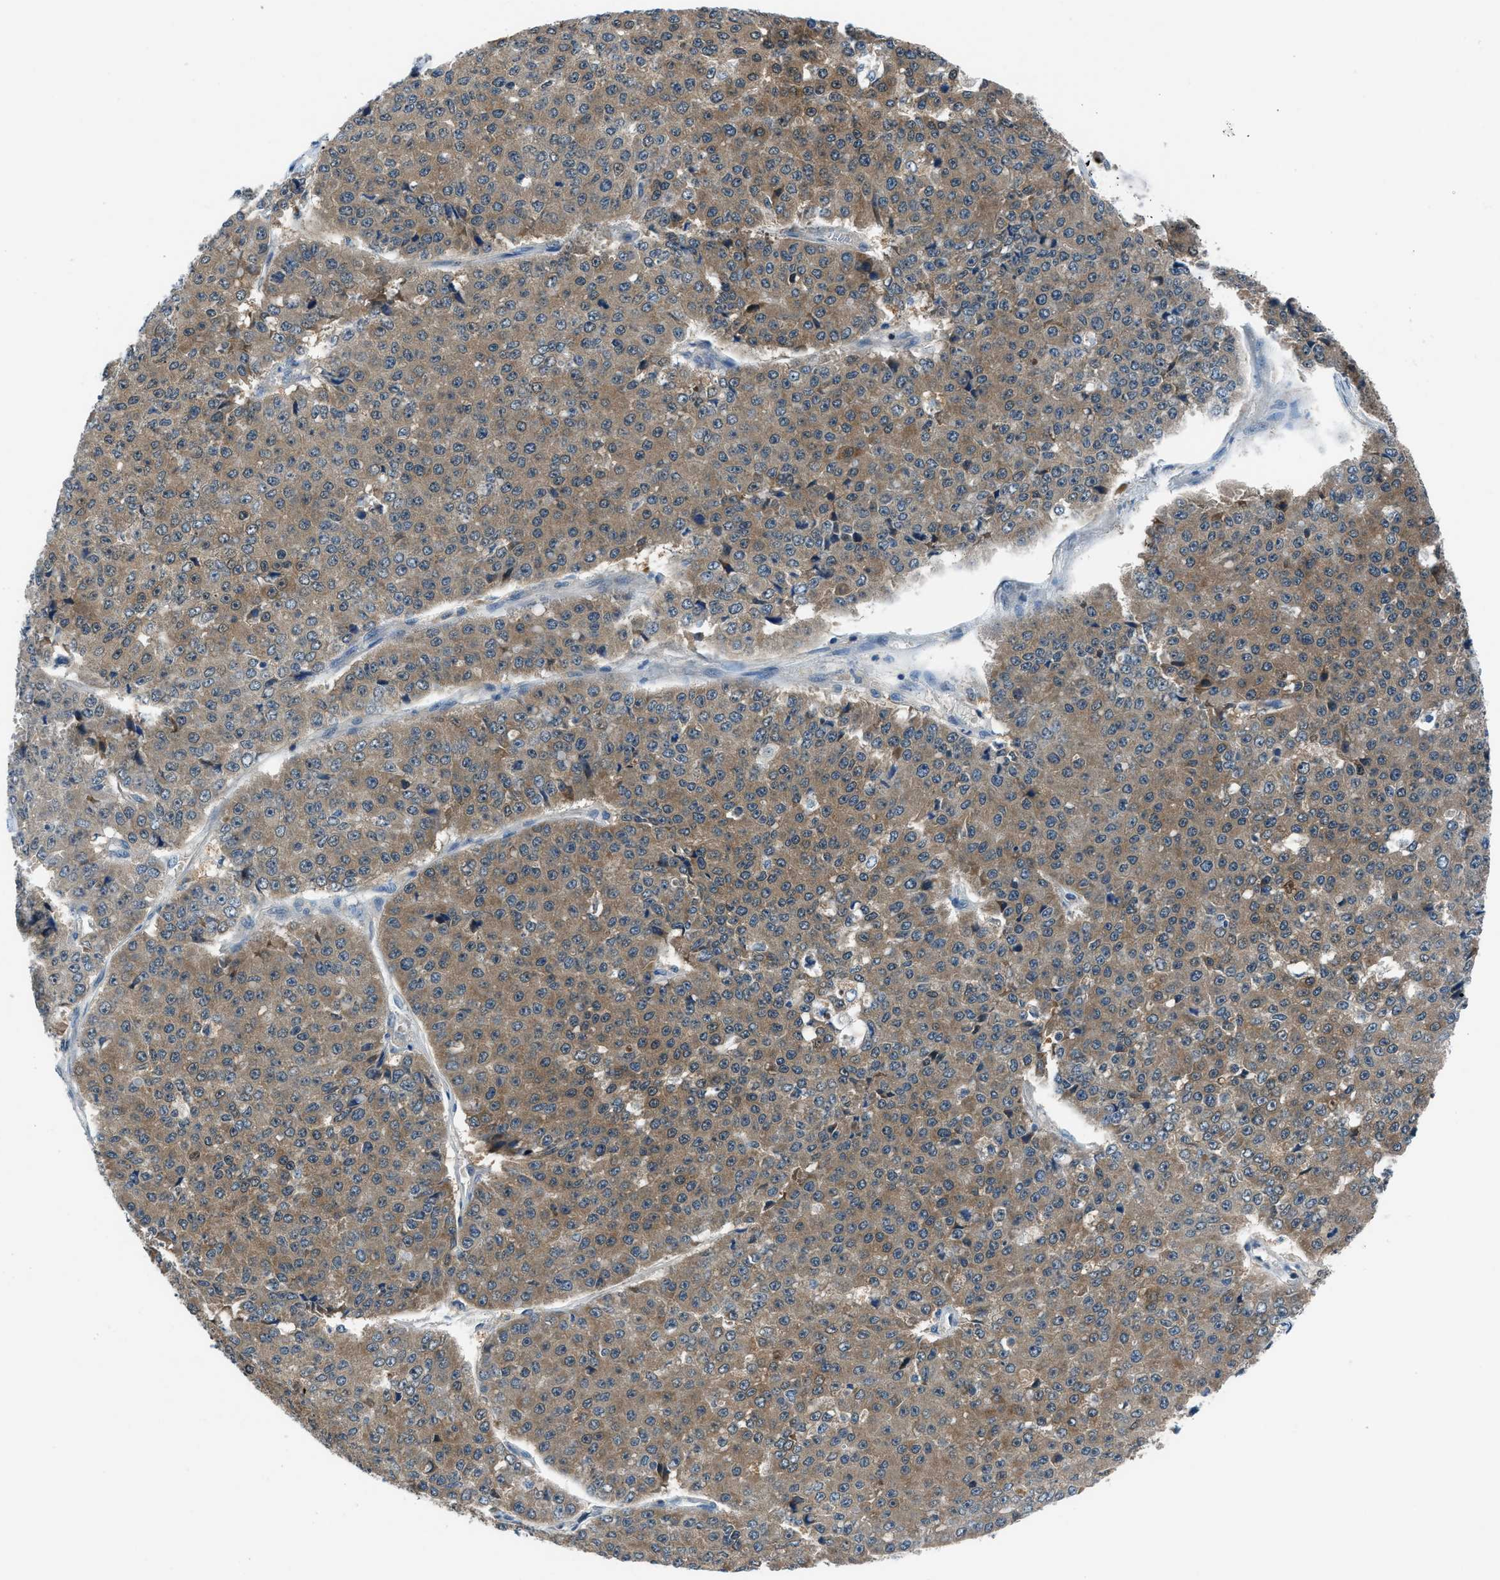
{"staining": {"intensity": "moderate", "quantity": ">75%", "location": "cytoplasmic/membranous"}, "tissue": "pancreatic cancer", "cell_type": "Tumor cells", "image_type": "cancer", "snomed": [{"axis": "morphology", "description": "Adenocarcinoma, NOS"}, {"axis": "topography", "description": "Pancreas"}], "caption": "IHC of human pancreatic cancer (adenocarcinoma) reveals medium levels of moderate cytoplasmic/membranous positivity in approximately >75% of tumor cells. The staining was performed using DAB, with brown indicating positive protein expression. Nuclei are stained blue with hematoxylin.", "gene": "ACP1", "patient": {"sex": "male", "age": 50}}